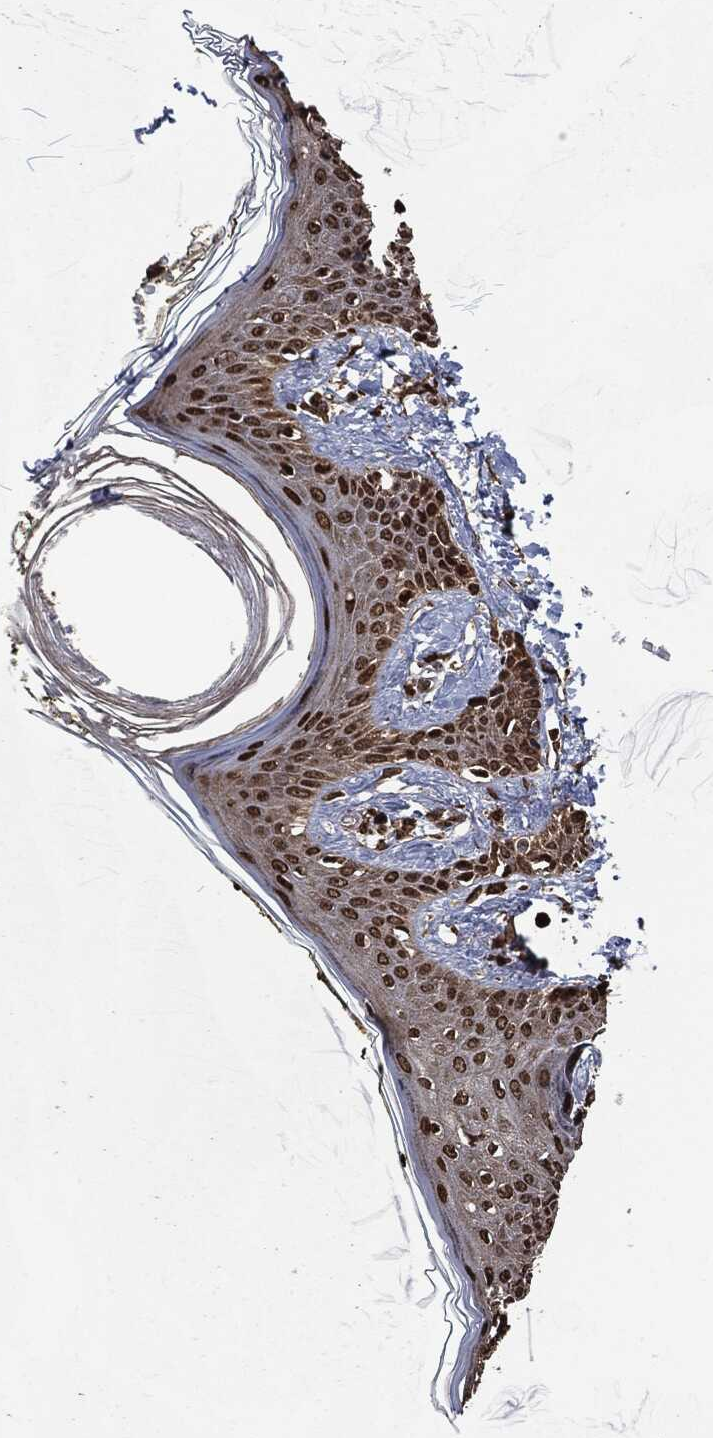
{"staining": {"intensity": "strong", "quantity": ">75%", "location": "nuclear"}, "tissue": "skin", "cell_type": "Fibroblasts", "image_type": "normal", "snomed": [{"axis": "morphology", "description": "Normal tissue, NOS"}, {"axis": "topography", "description": "Skin"}], "caption": "A high amount of strong nuclear staining is identified in about >75% of fibroblasts in unremarkable skin. Using DAB (brown) and hematoxylin (blue) stains, captured at high magnification using brightfield microscopy.", "gene": "SNAI1", "patient": {"sex": "male", "age": 76}}